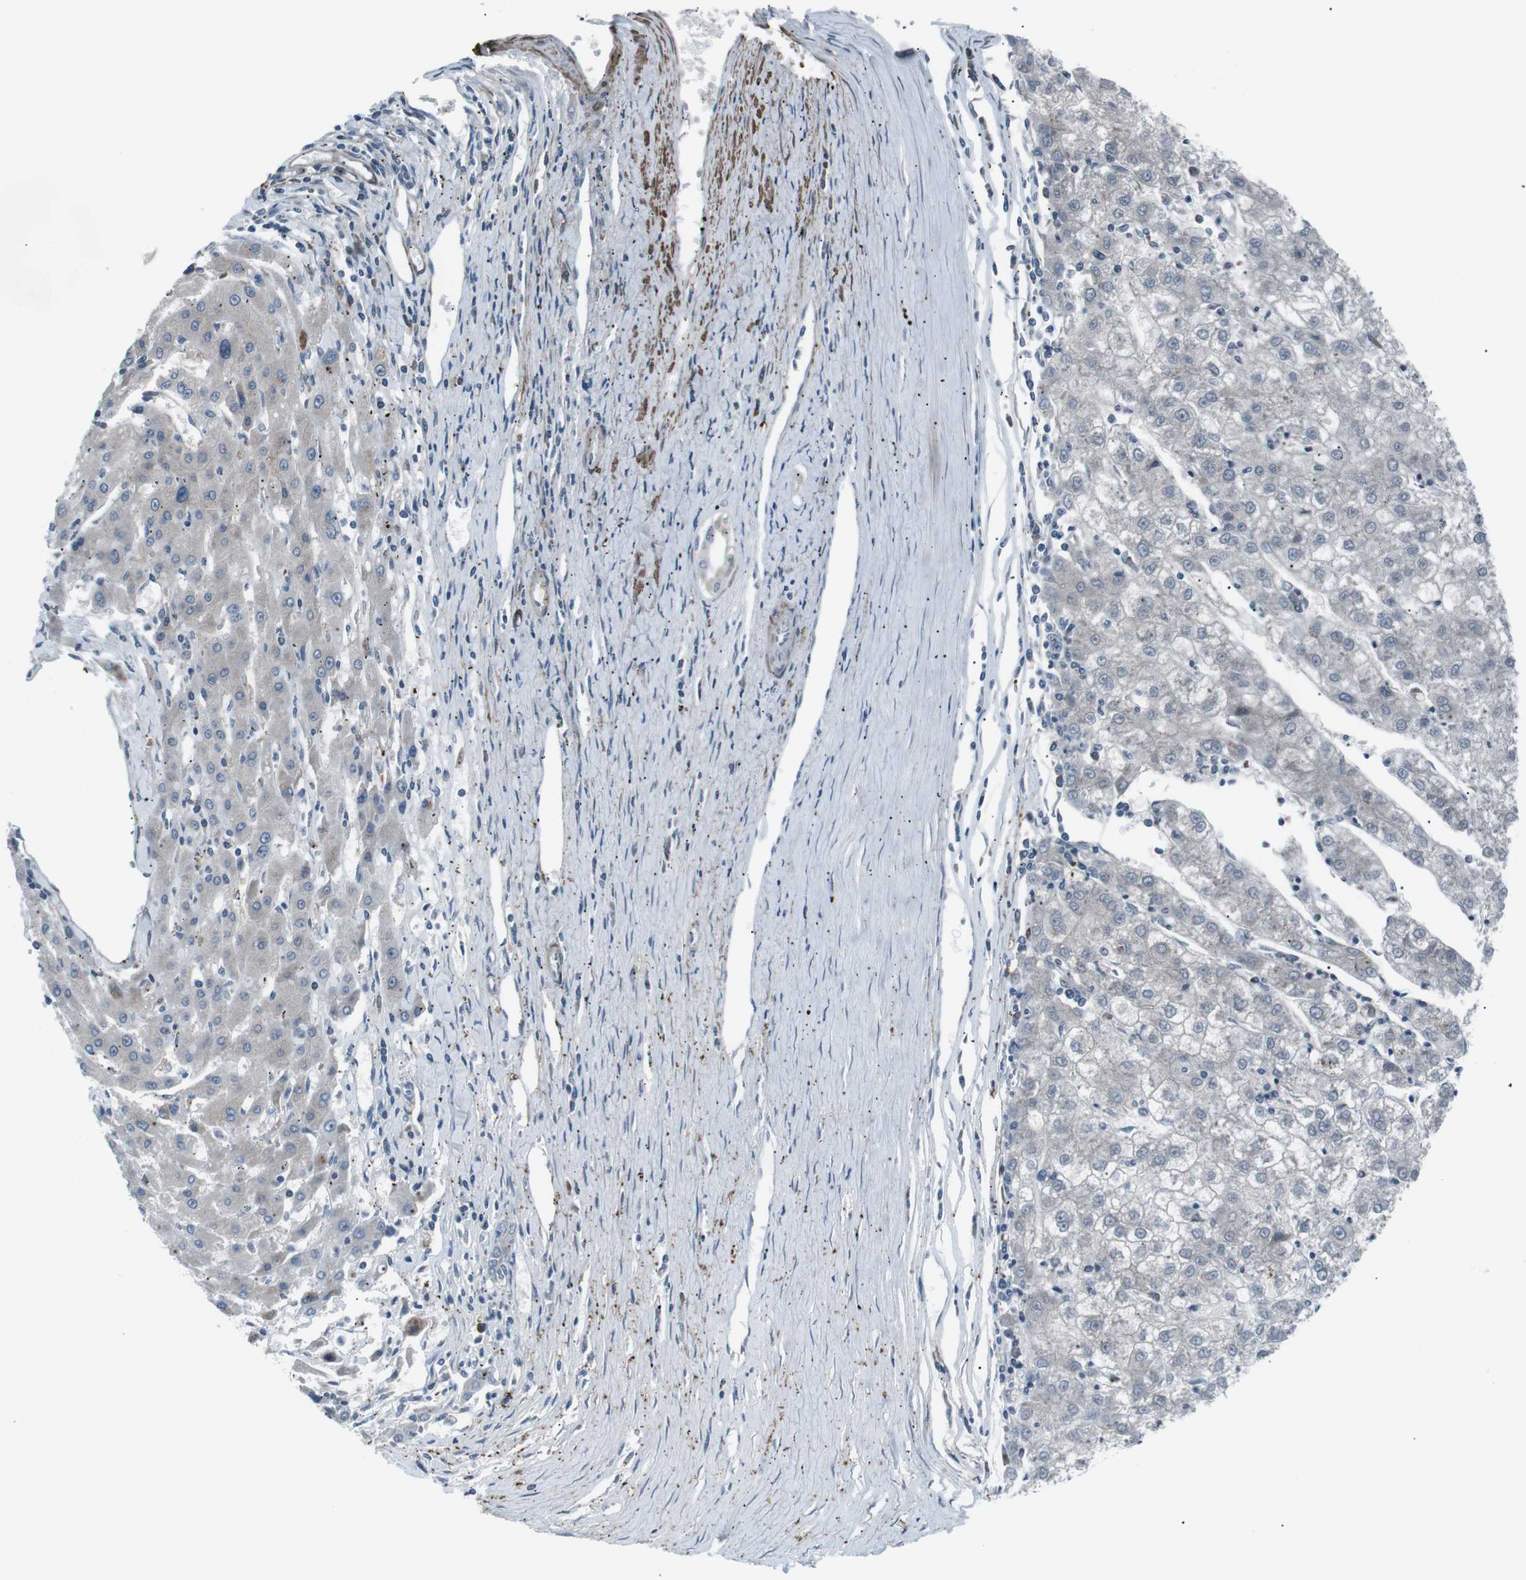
{"staining": {"intensity": "negative", "quantity": "none", "location": "none"}, "tissue": "liver cancer", "cell_type": "Tumor cells", "image_type": "cancer", "snomed": [{"axis": "morphology", "description": "Carcinoma, Hepatocellular, NOS"}, {"axis": "topography", "description": "Liver"}], "caption": "The micrograph exhibits no significant staining in tumor cells of liver cancer (hepatocellular carcinoma).", "gene": "PDLIM5", "patient": {"sex": "male", "age": 72}}